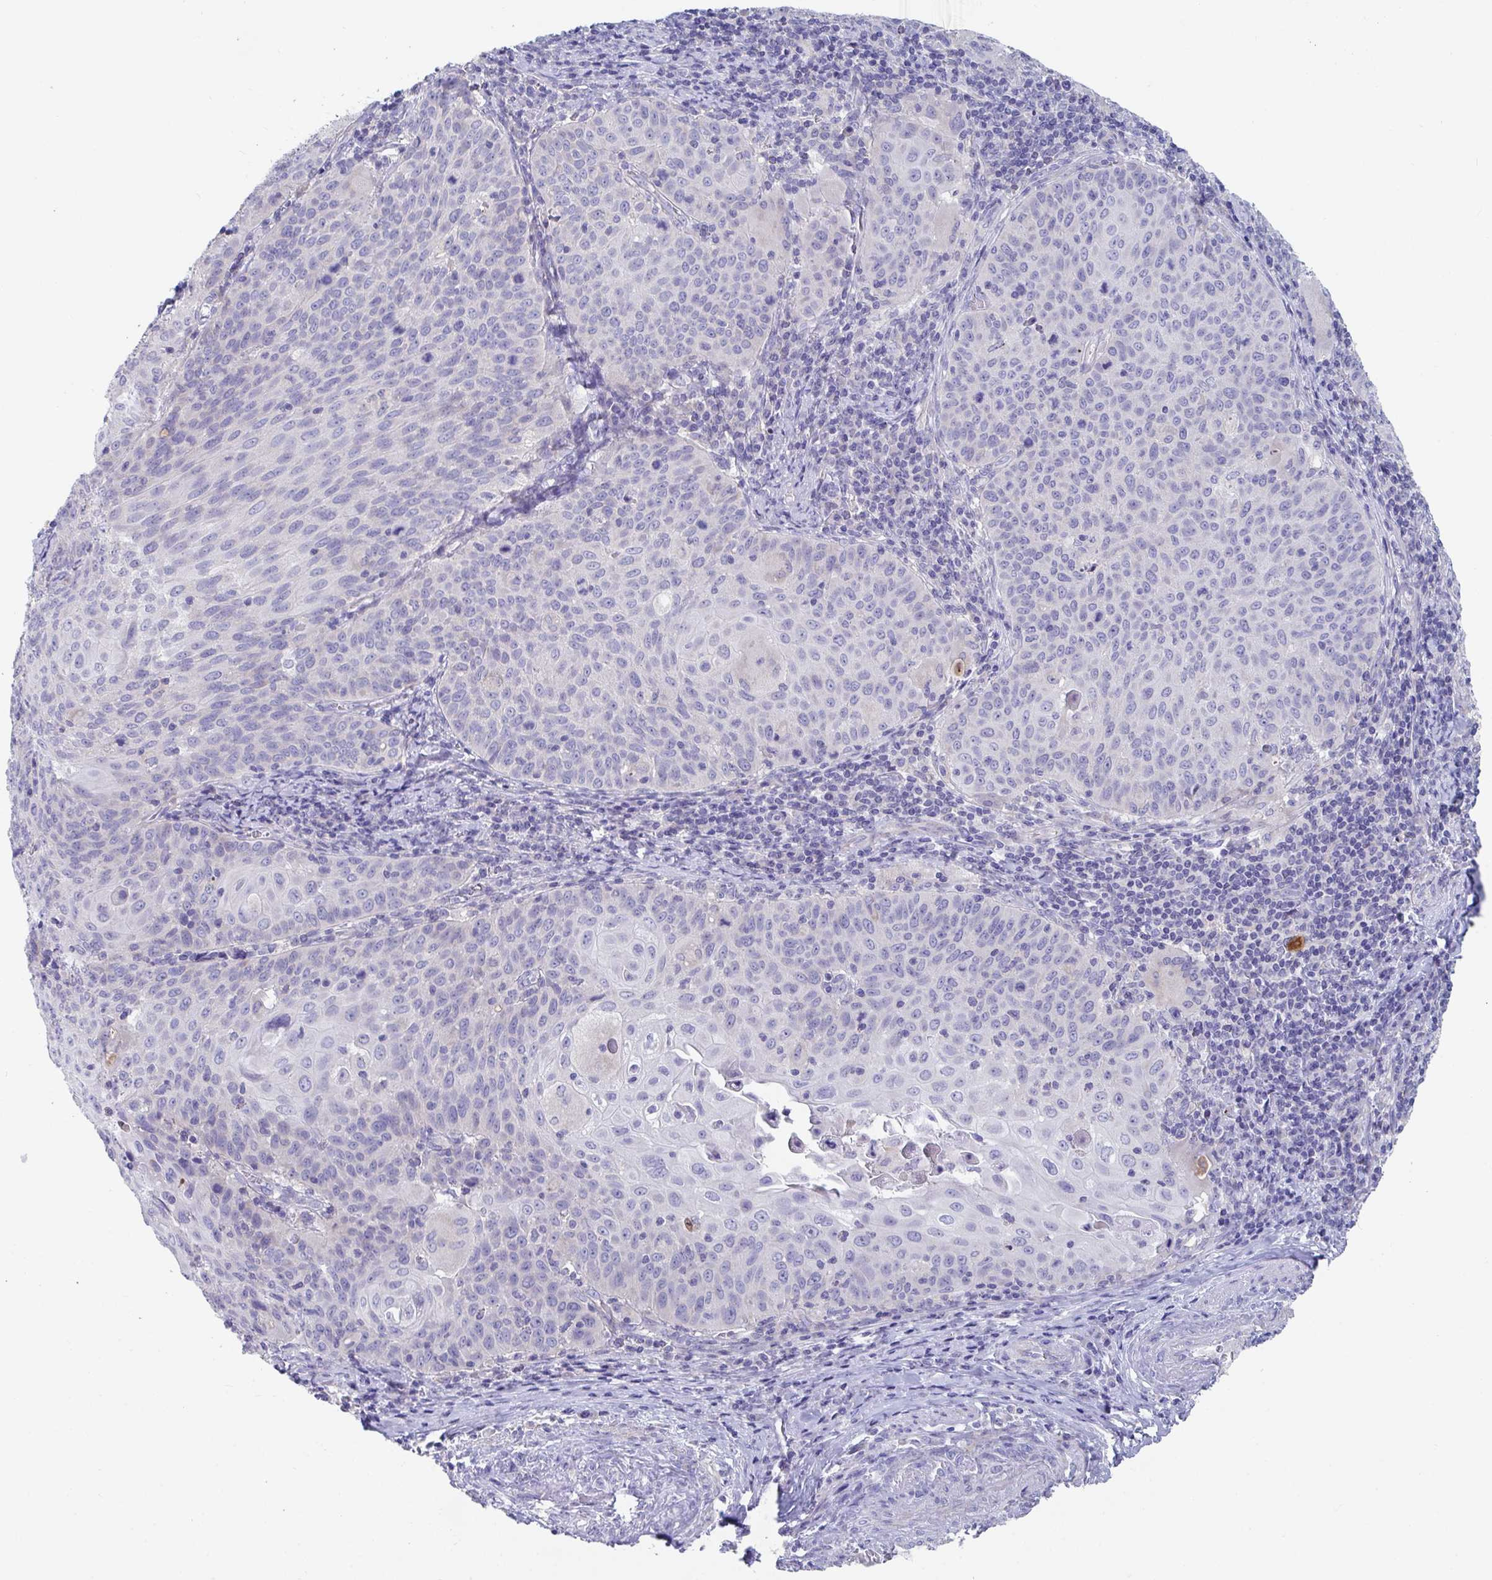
{"staining": {"intensity": "negative", "quantity": "none", "location": "none"}, "tissue": "cervical cancer", "cell_type": "Tumor cells", "image_type": "cancer", "snomed": [{"axis": "morphology", "description": "Squamous cell carcinoma, NOS"}, {"axis": "topography", "description": "Cervix"}], "caption": "Protein analysis of cervical cancer (squamous cell carcinoma) reveals no significant staining in tumor cells. (DAB (3,3'-diaminobenzidine) immunohistochemistry (IHC) with hematoxylin counter stain).", "gene": "ZNF561", "patient": {"sex": "female", "age": 65}}